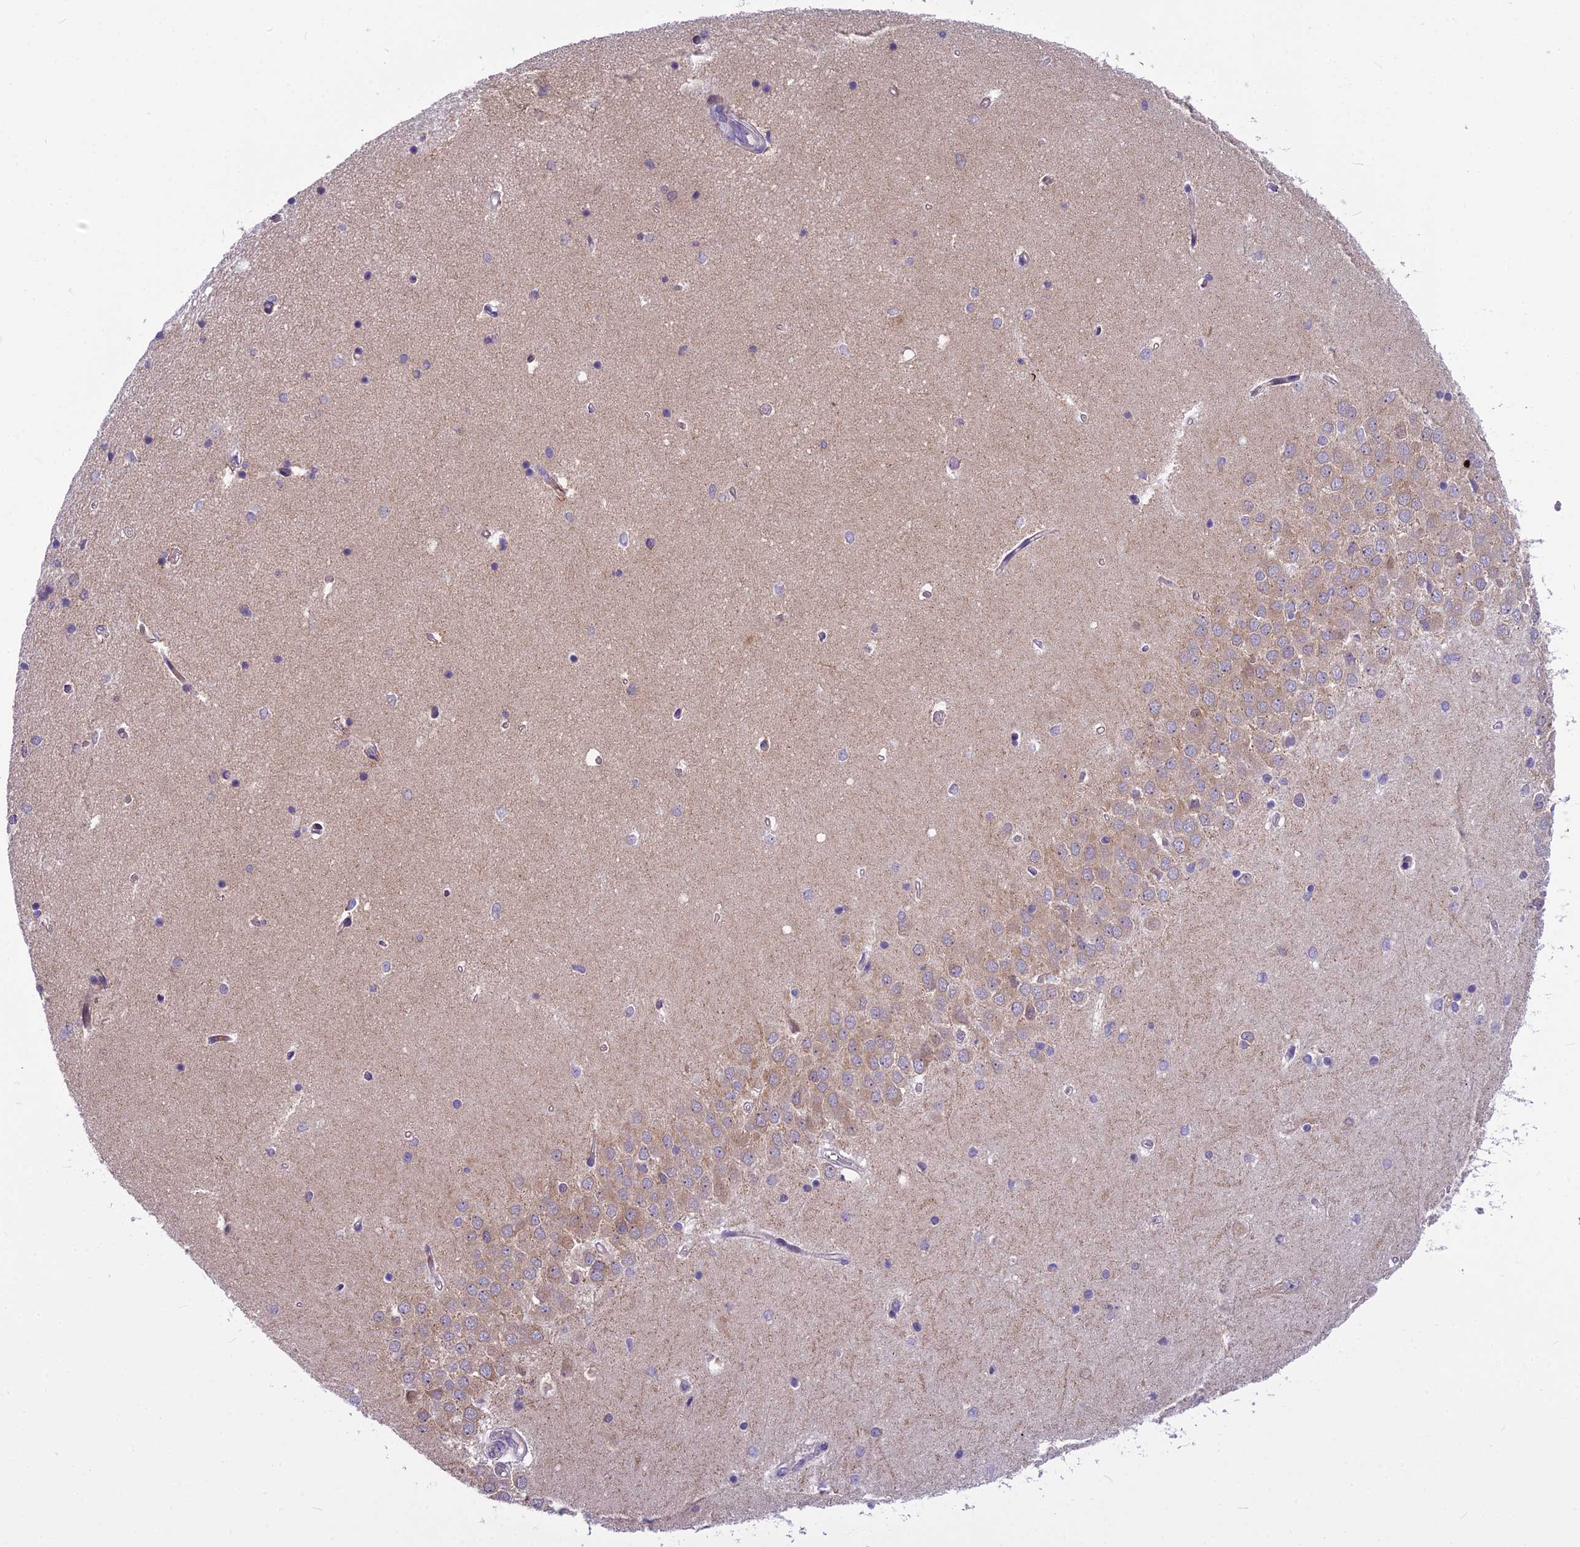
{"staining": {"intensity": "weak", "quantity": "<25%", "location": "cytoplasmic/membranous"}, "tissue": "hippocampus", "cell_type": "Glial cells", "image_type": "normal", "snomed": [{"axis": "morphology", "description": "Normal tissue, NOS"}, {"axis": "topography", "description": "Hippocampus"}], "caption": "Immunohistochemistry (IHC) histopathology image of normal hippocampus: human hippocampus stained with DAB (3,3'-diaminobenzidine) demonstrates no significant protein staining in glial cells.", "gene": "PCDHB14", "patient": {"sex": "male", "age": 45}}